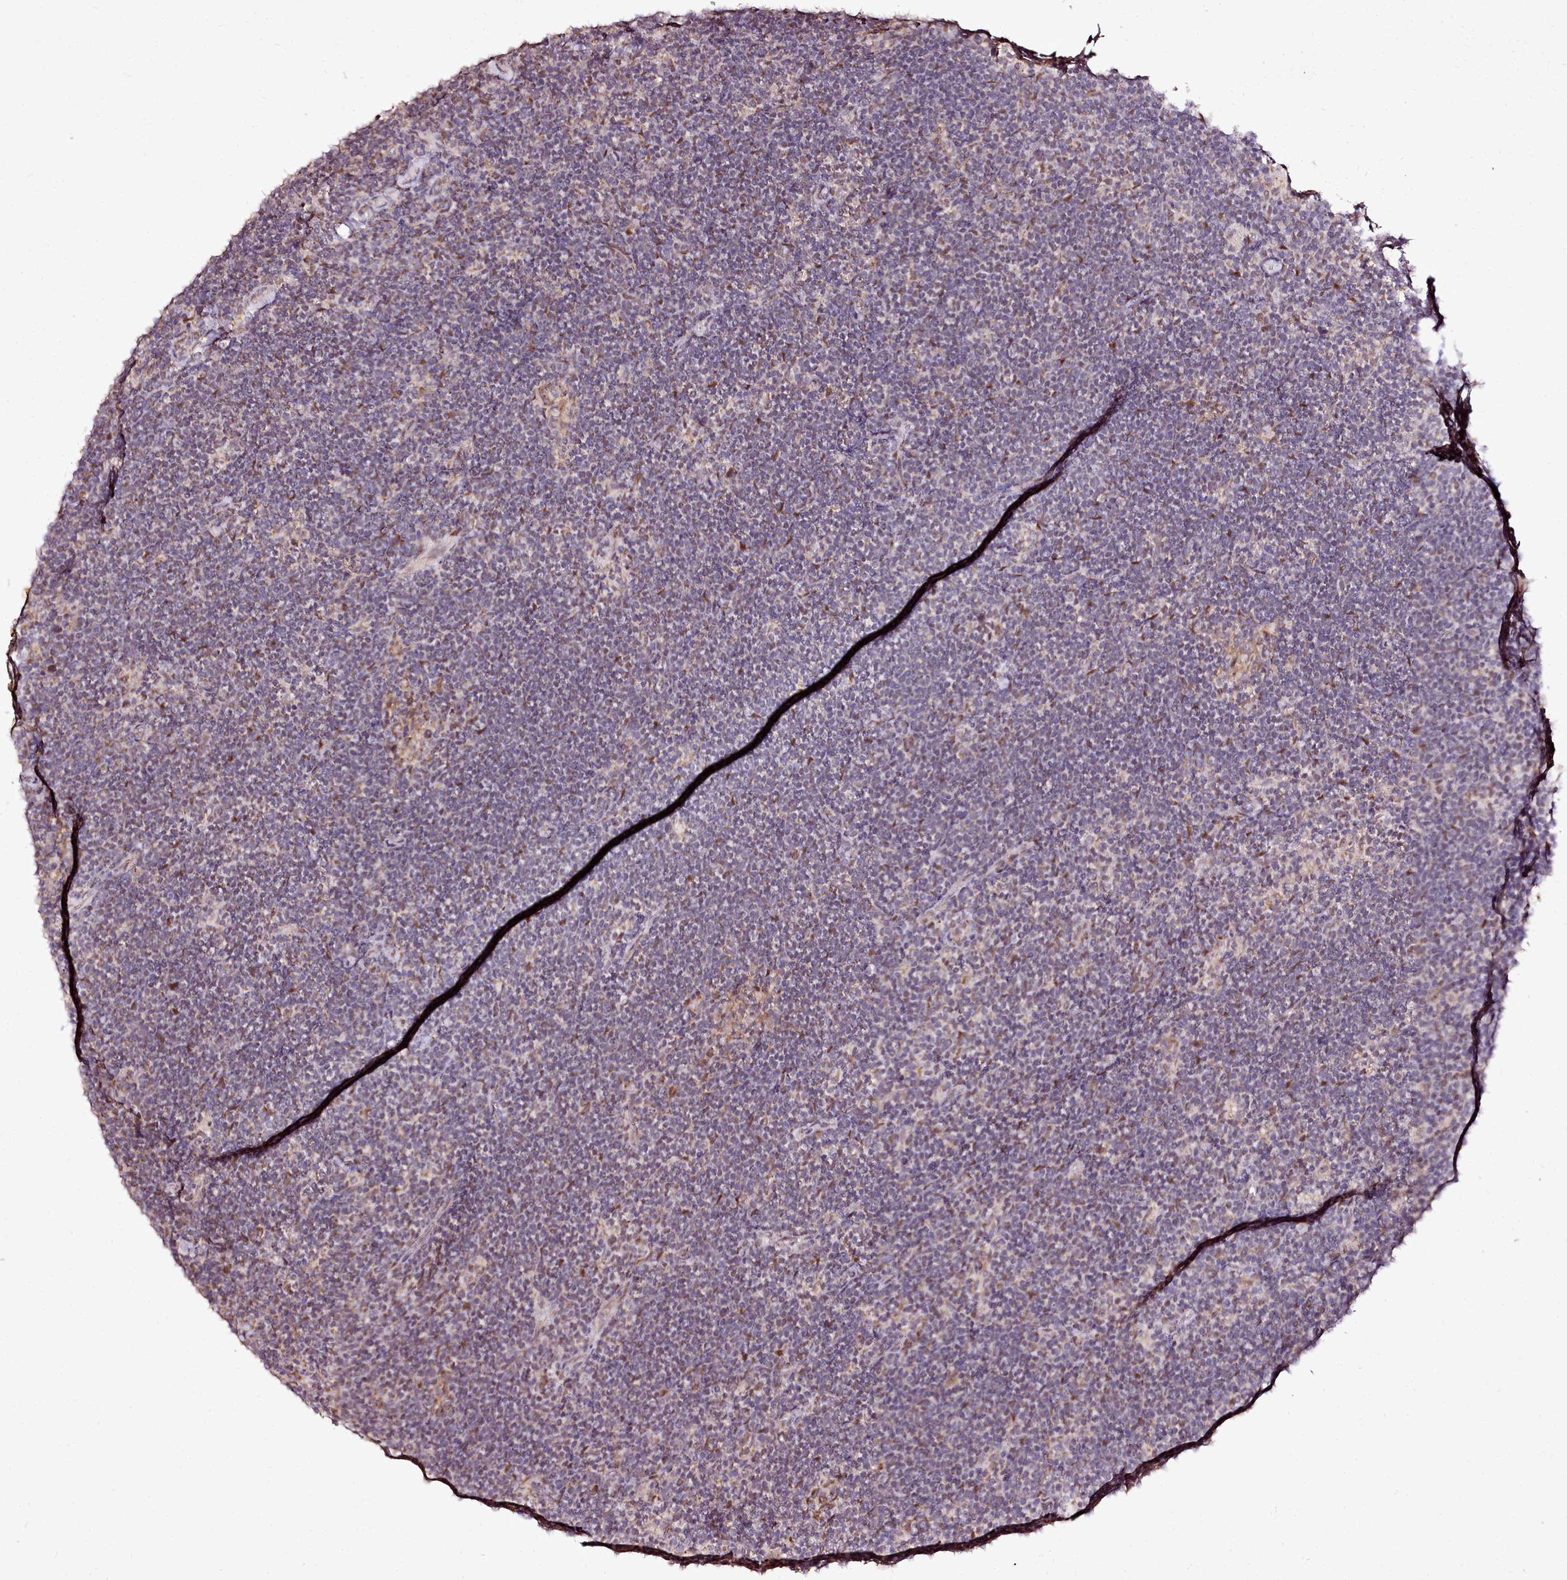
{"staining": {"intensity": "negative", "quantity": "none", "location": "none"}, "tissue": "lymphoma", "cell_type": "Tumor cells", "image_type": "cancer", "snomed": [{"axis": "morphology", "description": "Hodgkin's disease, NOS"}, {"axis": "topography", "description": "Lymph node"}], "caption": "A high-resolution photomicrograph shows immunohistochemistry (IHC) staining of Hodgkin's disease, which shows no significant expression in tumor cells. (Brightfield microscopy of DAB immunohistochemistry (IHC) at high magnification).", "gene": "EDIL3", "patient": {"sex": "female", "age": 57}}